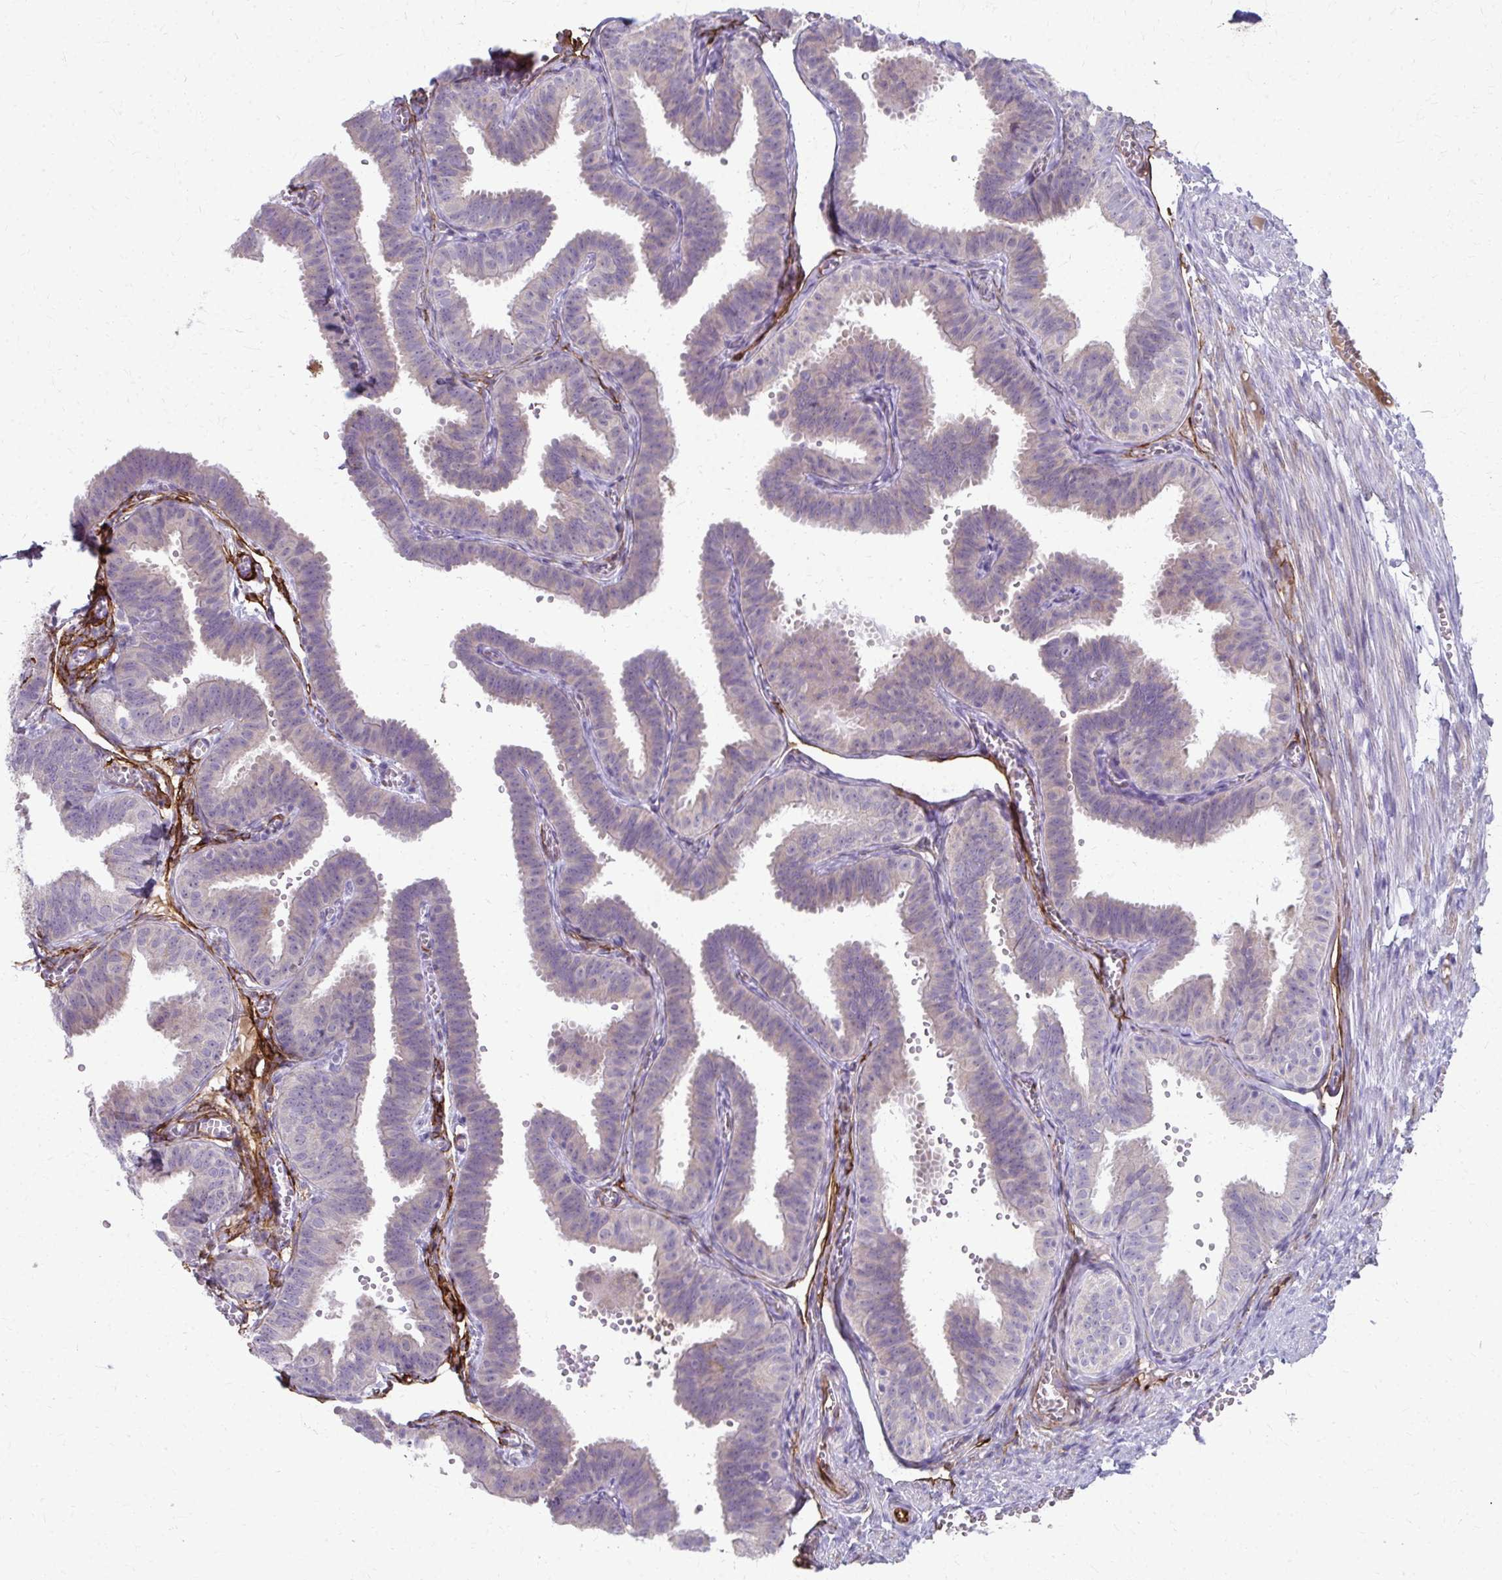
{"staining": {"intensity": "weak", "quantity": "25%-75%", "location": "cytoplasmic/membranous"}, "tissue": "fallopian tube", "cell_type": "Glandular cells", "image_type": "normal", "snomed": [{"axis": "morphology", "description": "Normal tissue, NOS"}, {"axis": "topography", "description": "Fallopian tube"}], "caption": "Protein staining by IHC shows weak cytoplasmic/membranous staining in approximately 25%-75% of glandular cells in benign fallopian tube.", "gene": "ADIPOQ", "patient": {"sex": "female", "age": 25}}